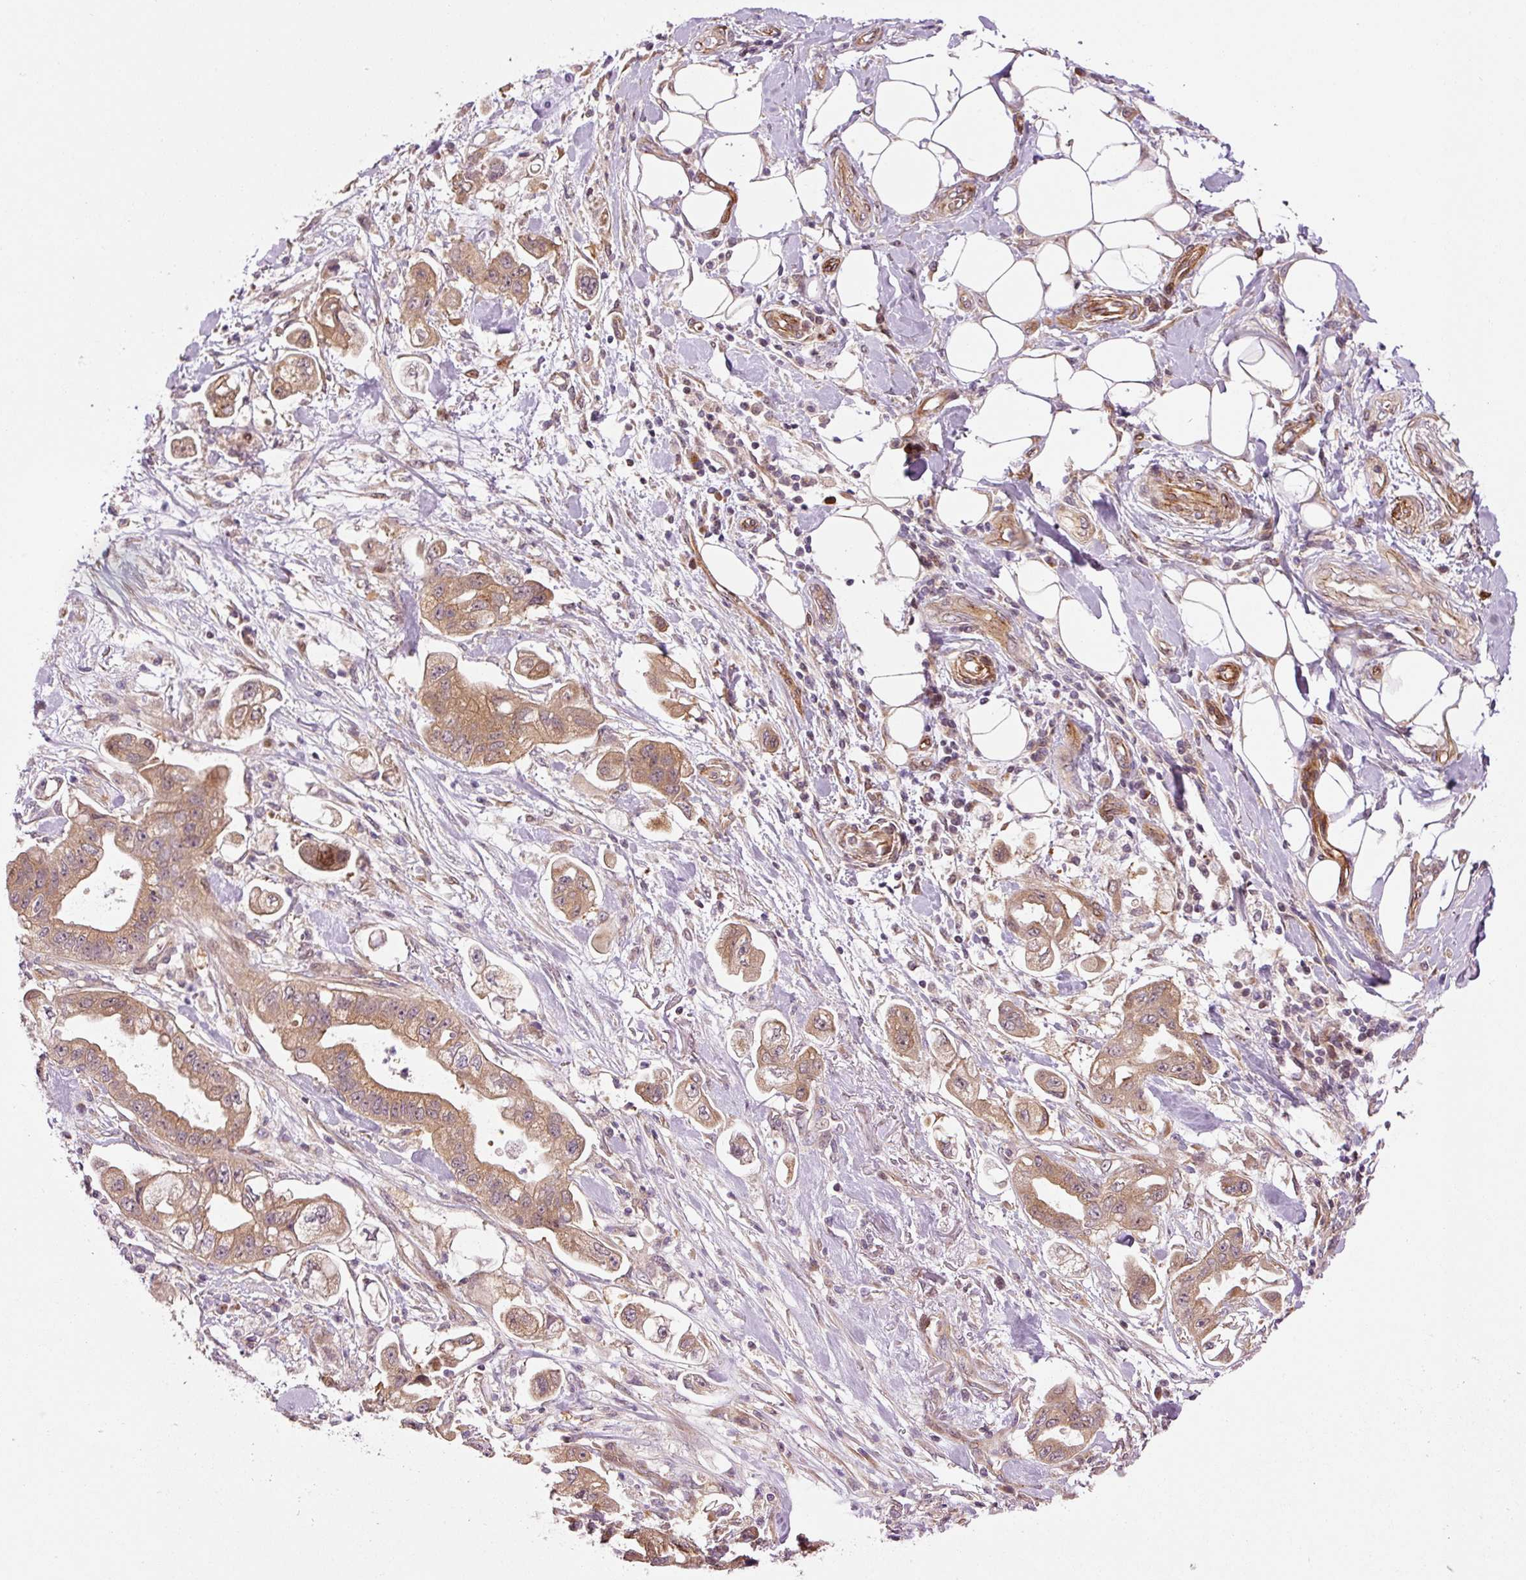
{"staining": {"intensity": "moderate", "quantity": ">75%", "location": "cytoplasmic/membranous"}, "tissue": "stomach cancer", "cell_type": "Tumor cells", "image_type": "cancer", "snomed": [{"axis": "morphology", "description": "Adenocarcinoma, NOS"}, {"axis": "topography", "description": "Stomach"}], "caption": "A medium amount of moderate cytoplasmic/membranous staining is identified in about >75% of tumor cells in stomach adenocarcinoma tissue.", "gene": "PPP1R14B", "patient": {"sex": "male", "age": 62}}